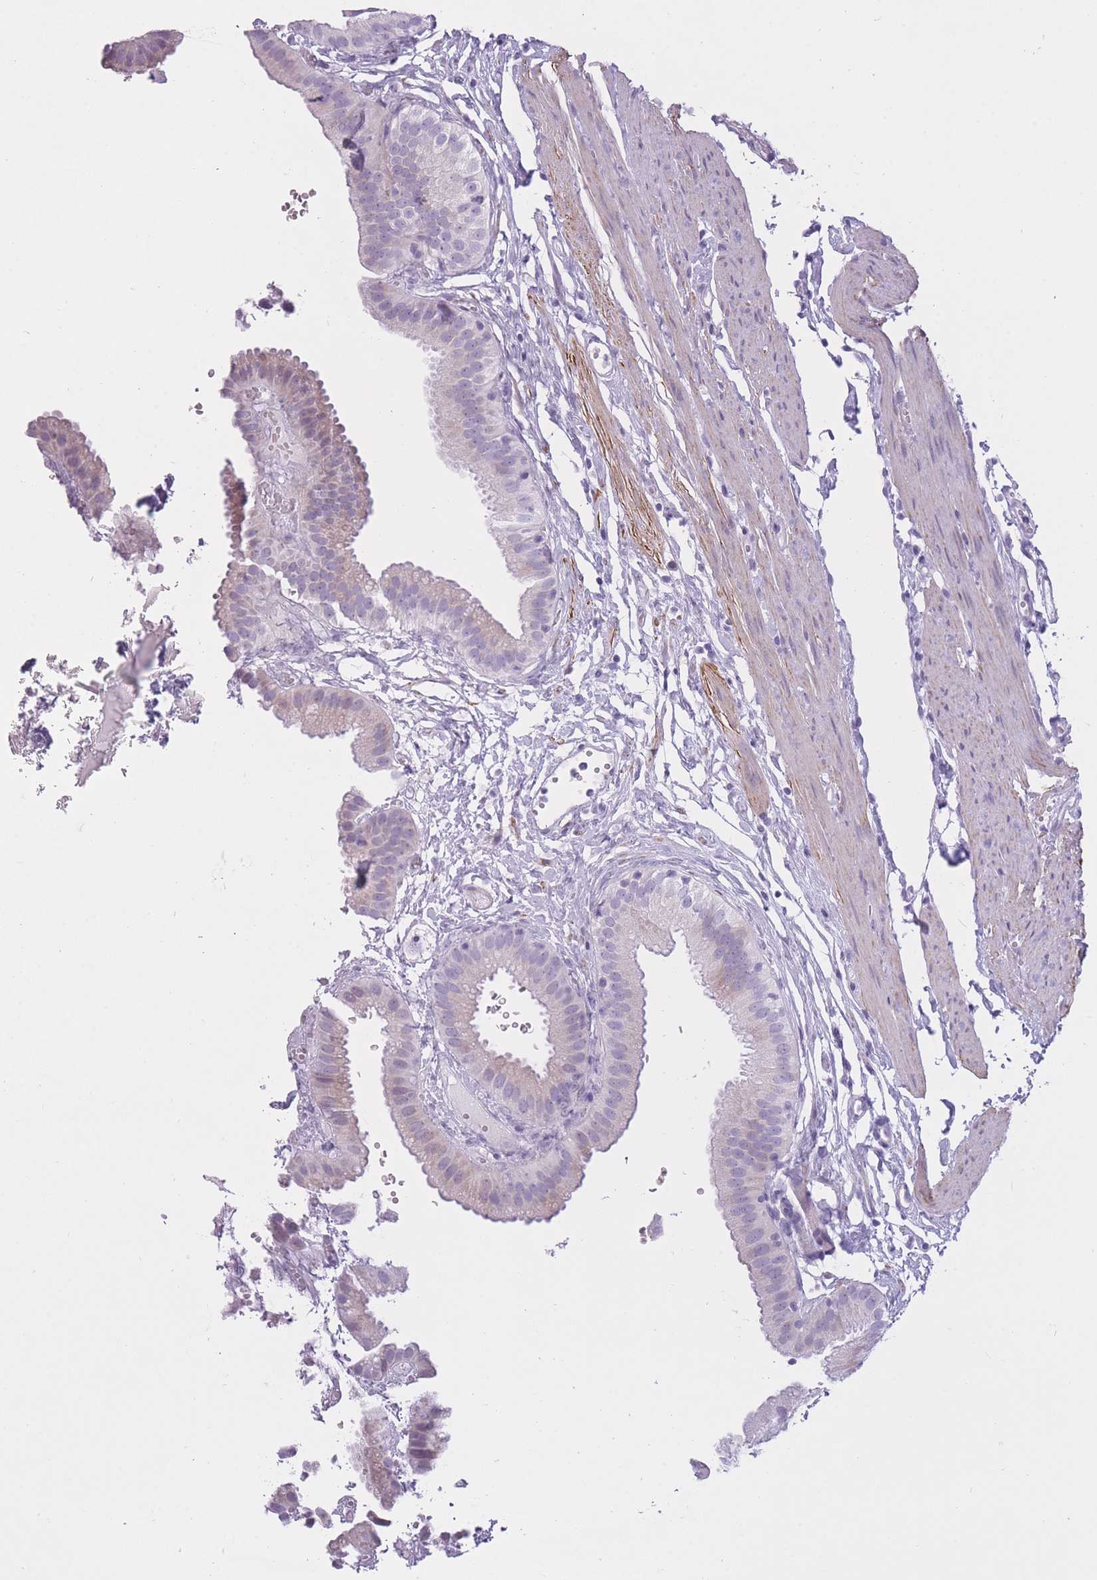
{"staining": {"intensity": "weak", "quantity": "<25%", "location": "cytoplasmic/membranous"}, "tissue": "gallbladder", "cell_type": "Glandular cells", "image_type": "normal", "snomed": [{"axis": "morphology", "description": "Normal tissue, NOS"}, {"axis": "topography", "description": "Gallbladder"}], "caption": "This is an immunohistochemistry image of benign gallbladder. There is no expression in glandular cells.", "gene": "GOLGA6A", "patient": {"sex": "female", "age": 61}}